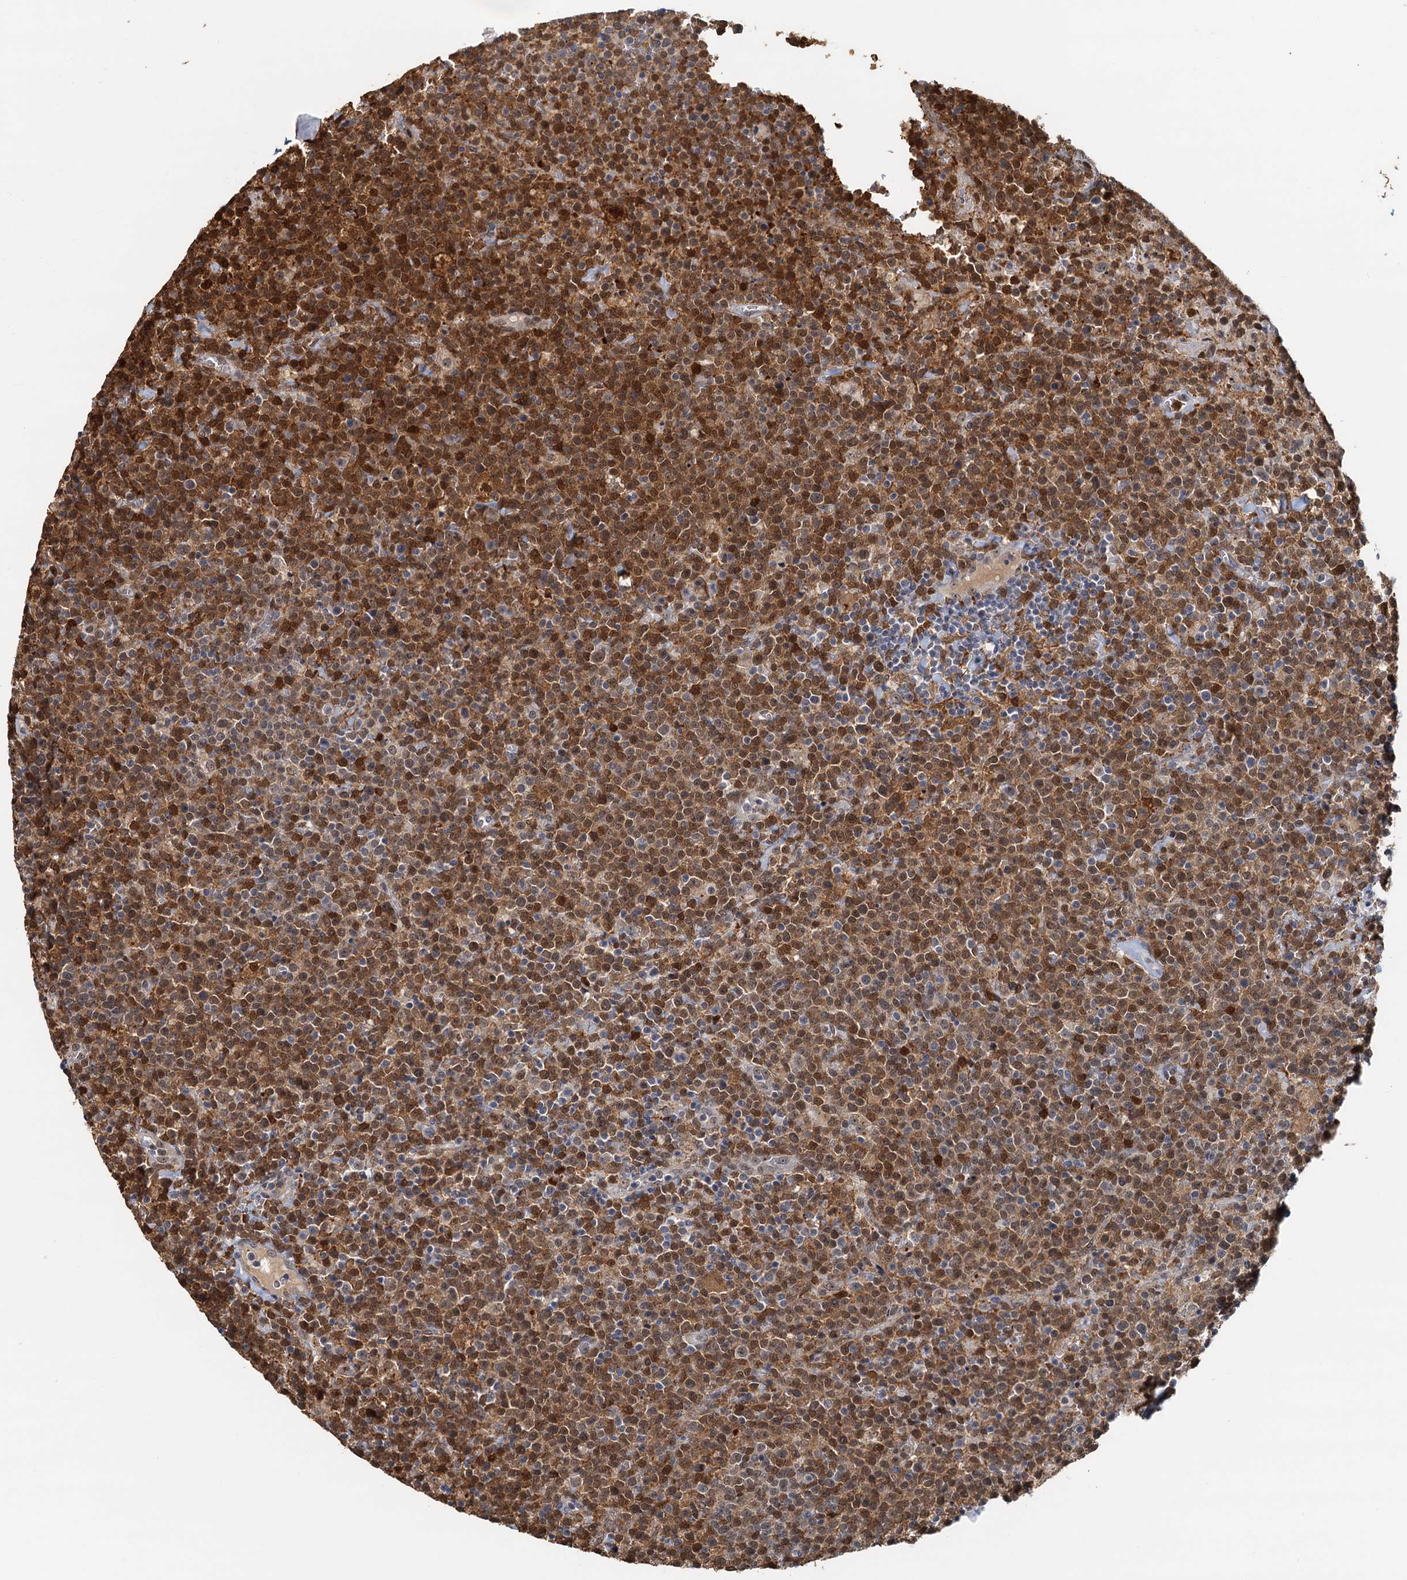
{"staining": {"intensity": "moderate", "quantity": ">75%", "location": "cytoplasmic/membranous,nuclear"}, "tissue": "lymphoma", "cell_type": "Tumor cells", "image_type": "cancer", "snomed": [{"axis": "morphology", "description": "Malignant lymphoma, non-Hodgkin's type, High grade"}, {"axis": "topography", "description": "Lymph node"}], "caption": "High-grade malignant lymphoma, non-Hodgkin's type stained with IHC displays moderate cytoplasmic/membranous and nuclear expression in approximately >75% of tumor cells.", "gene": "SPINDOC", "patient": {"sex": "male", "age": 61}}